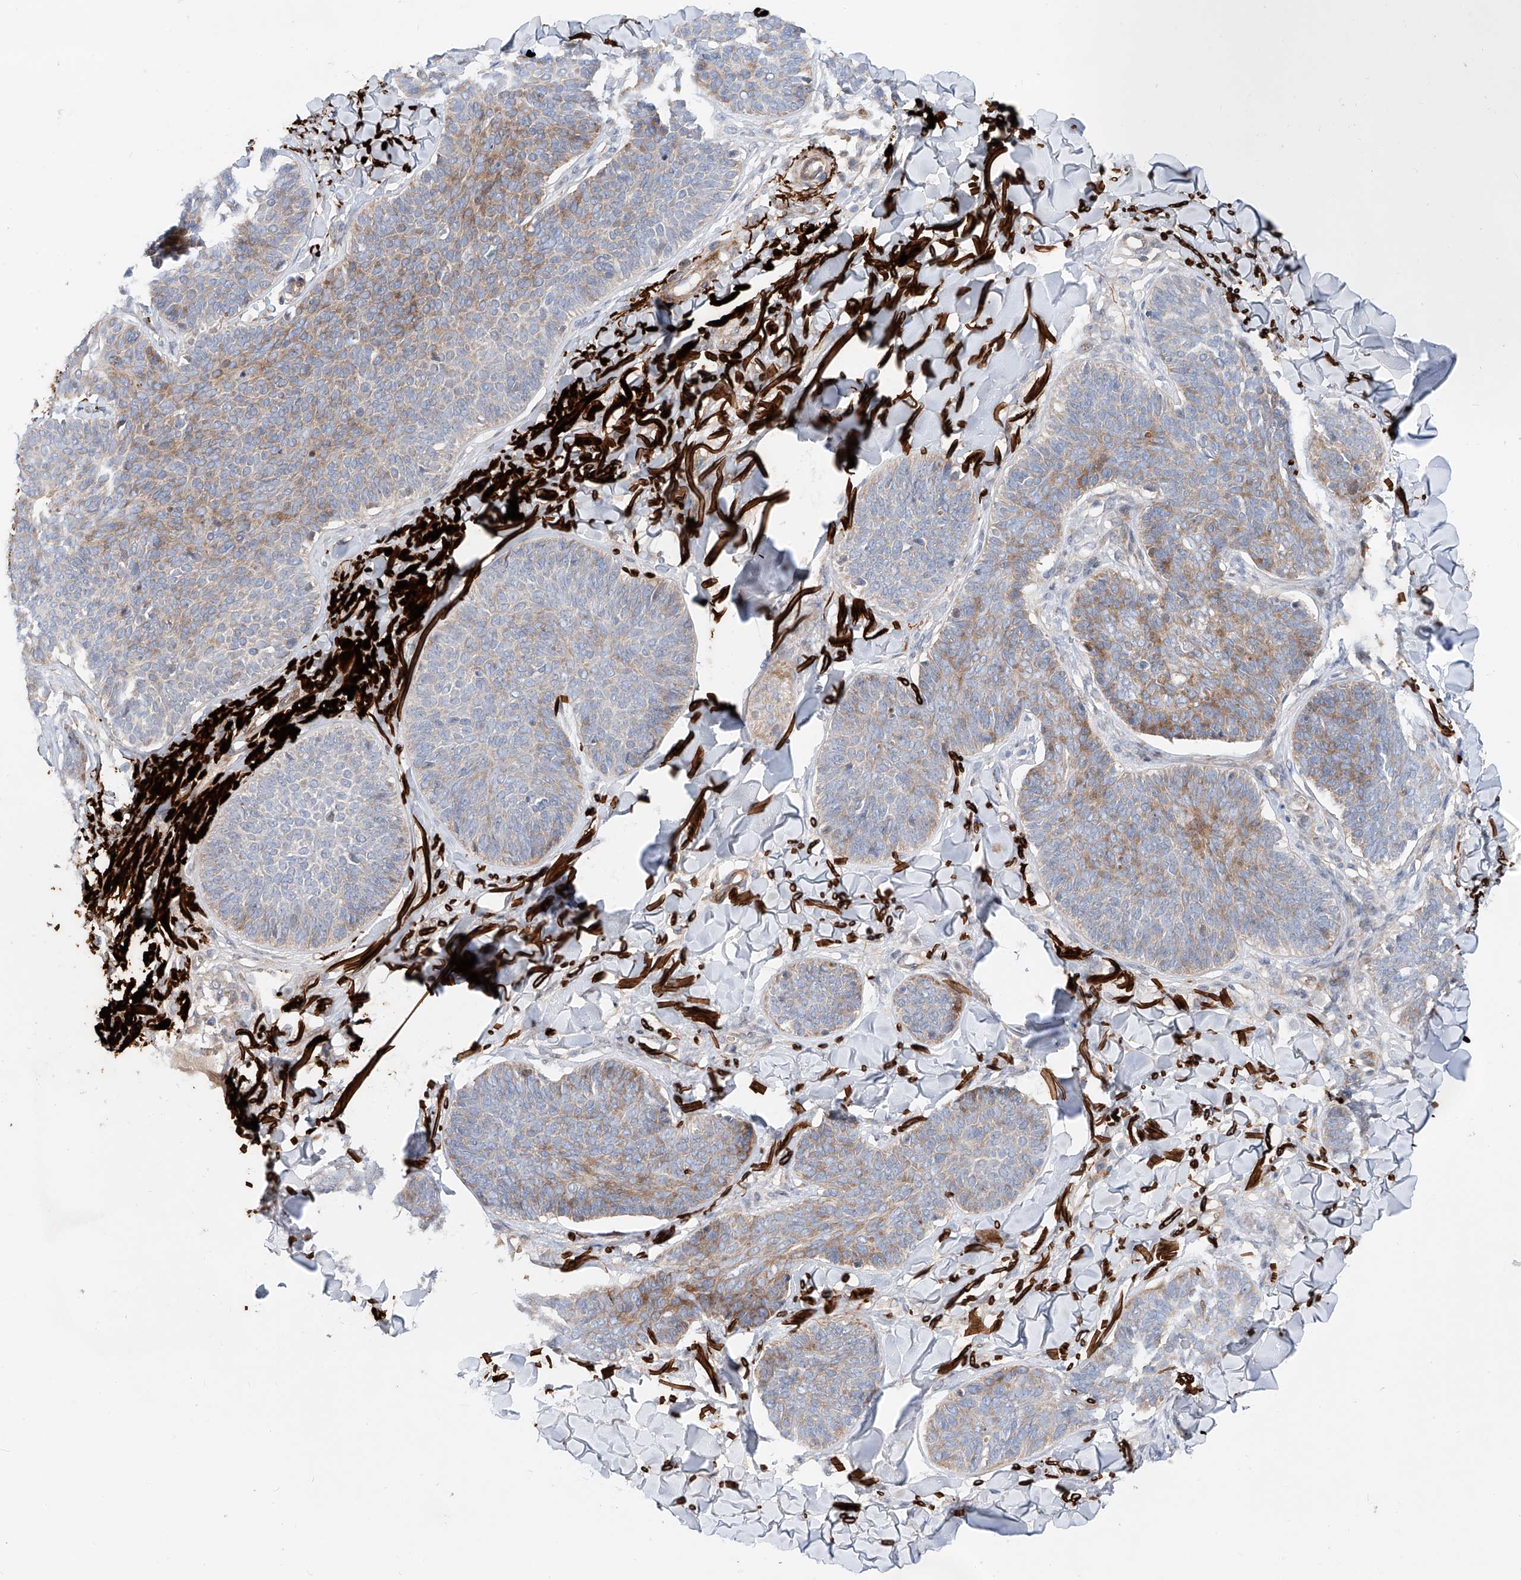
{"staining": {"intensity": "weak", "quantity": "25%-75%", "location": "cytoplasmic/membranous"}, "tissue": "skin cancer", "cell_type": "Tumor cells", "image_type": "cancer", "snomed": [{"axis": "morphology", "description": "Basal cell carcinoma"}, {"axis": "topography", "description": "Skin"}], "caption": "An IHC image of tumor tissue is shown. Protein staining in brown shows weak cytoplasmic/membranous positivity in basal cell carcinoma (skin) within tumor cells. (Stains: DAB (3,3'-diaminobenzidine) in brown, nuclei in blue, Microscopy: brightfield microscopy at high magnification).", "gene": "USF3", "patient": {"sex": "male", "age": 85}}